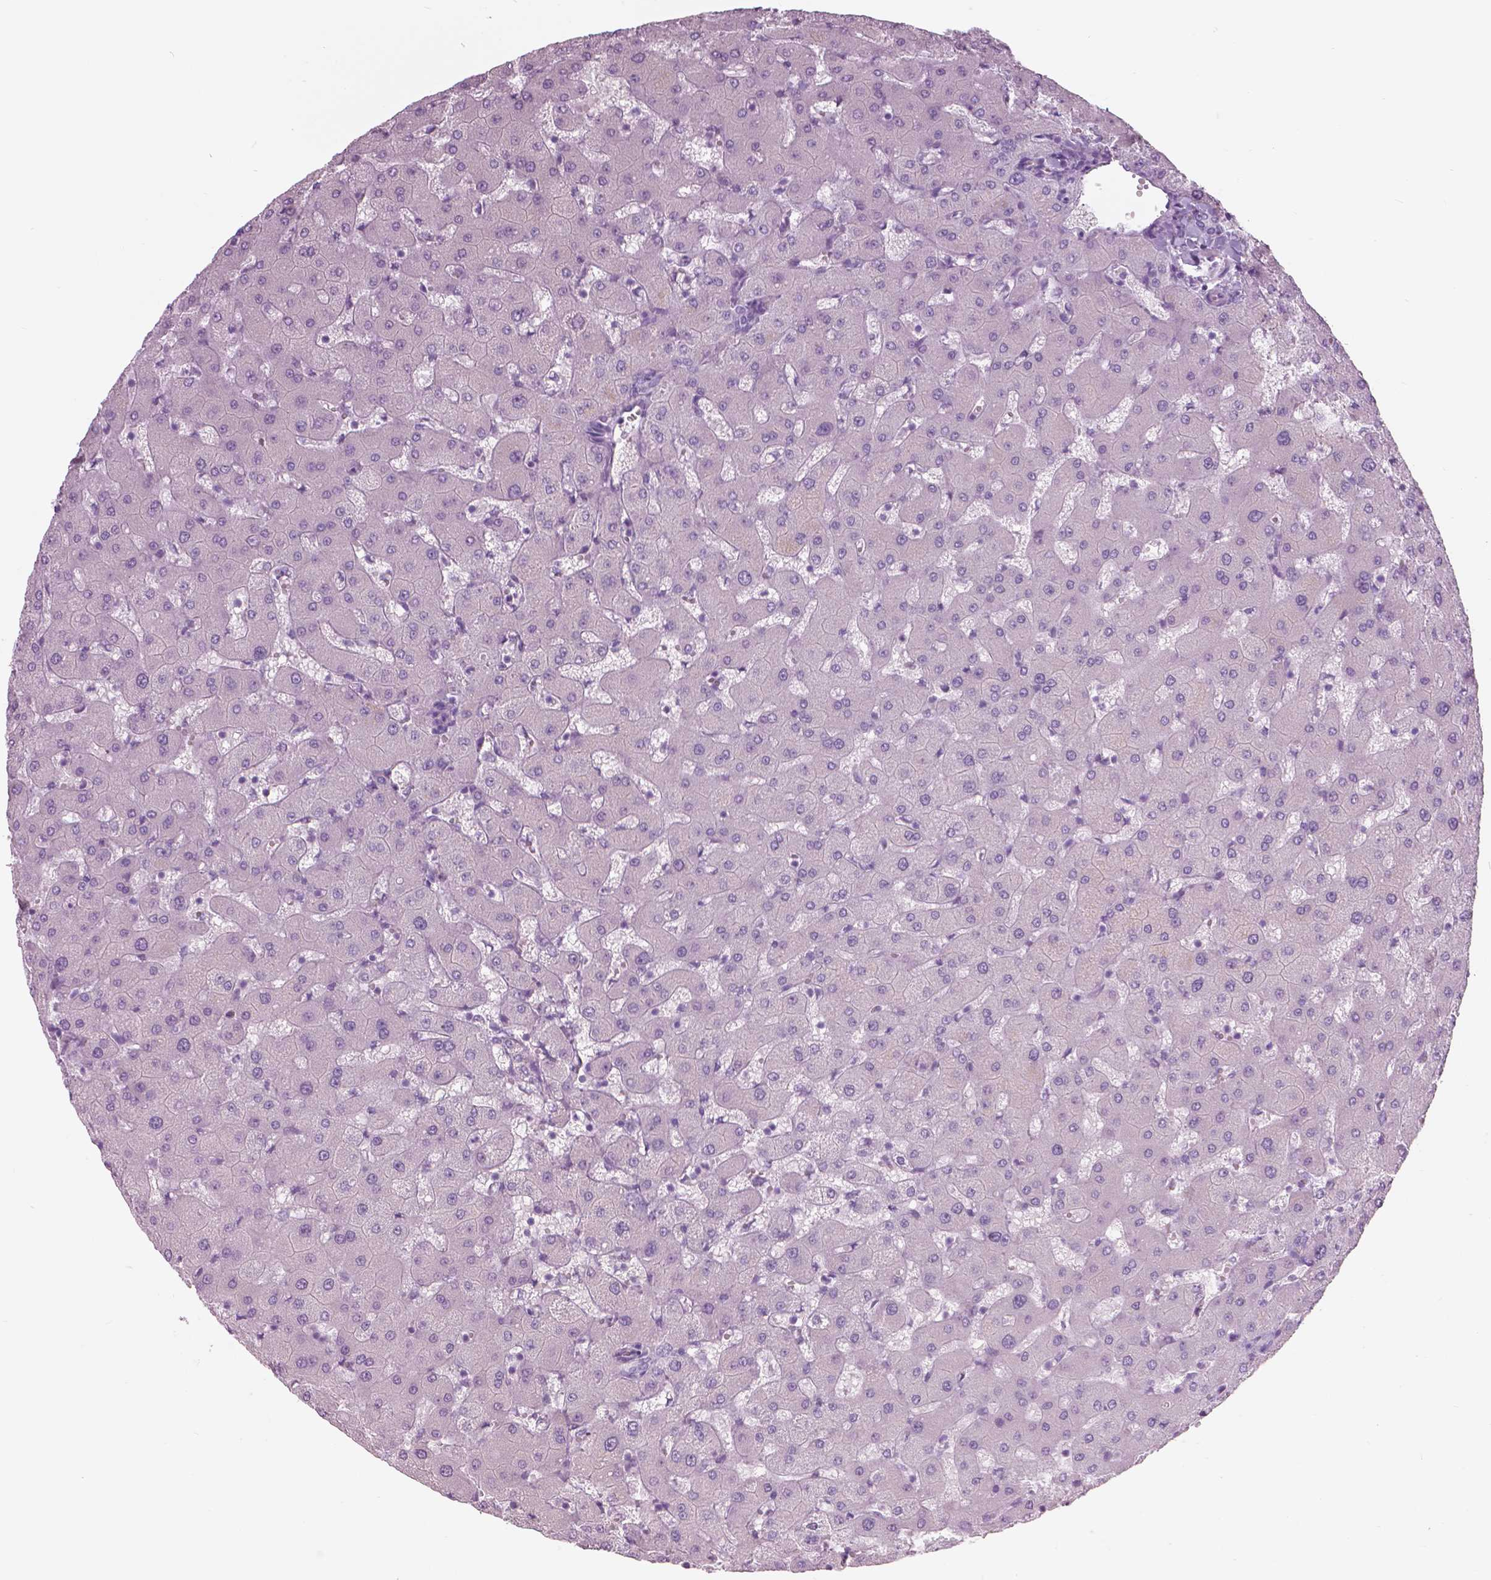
{"staining": {"intensity": "negative", "quantity": "none", "location": "none"}, "tissue": "liver", "cell_type": "Cholangiocytes", "image_type": "normal", "snomed": [{"axis": "morphology", "description": "Normal tissue, NOS"}, {"axis": "topography", "description": "Liver"}], "caption": "Cholangiocytes show no significant expression in benign liver. Nuclei are stained in blue.", "gene": "SFTPD", "patient": {"sex": "female", "age": 63}}